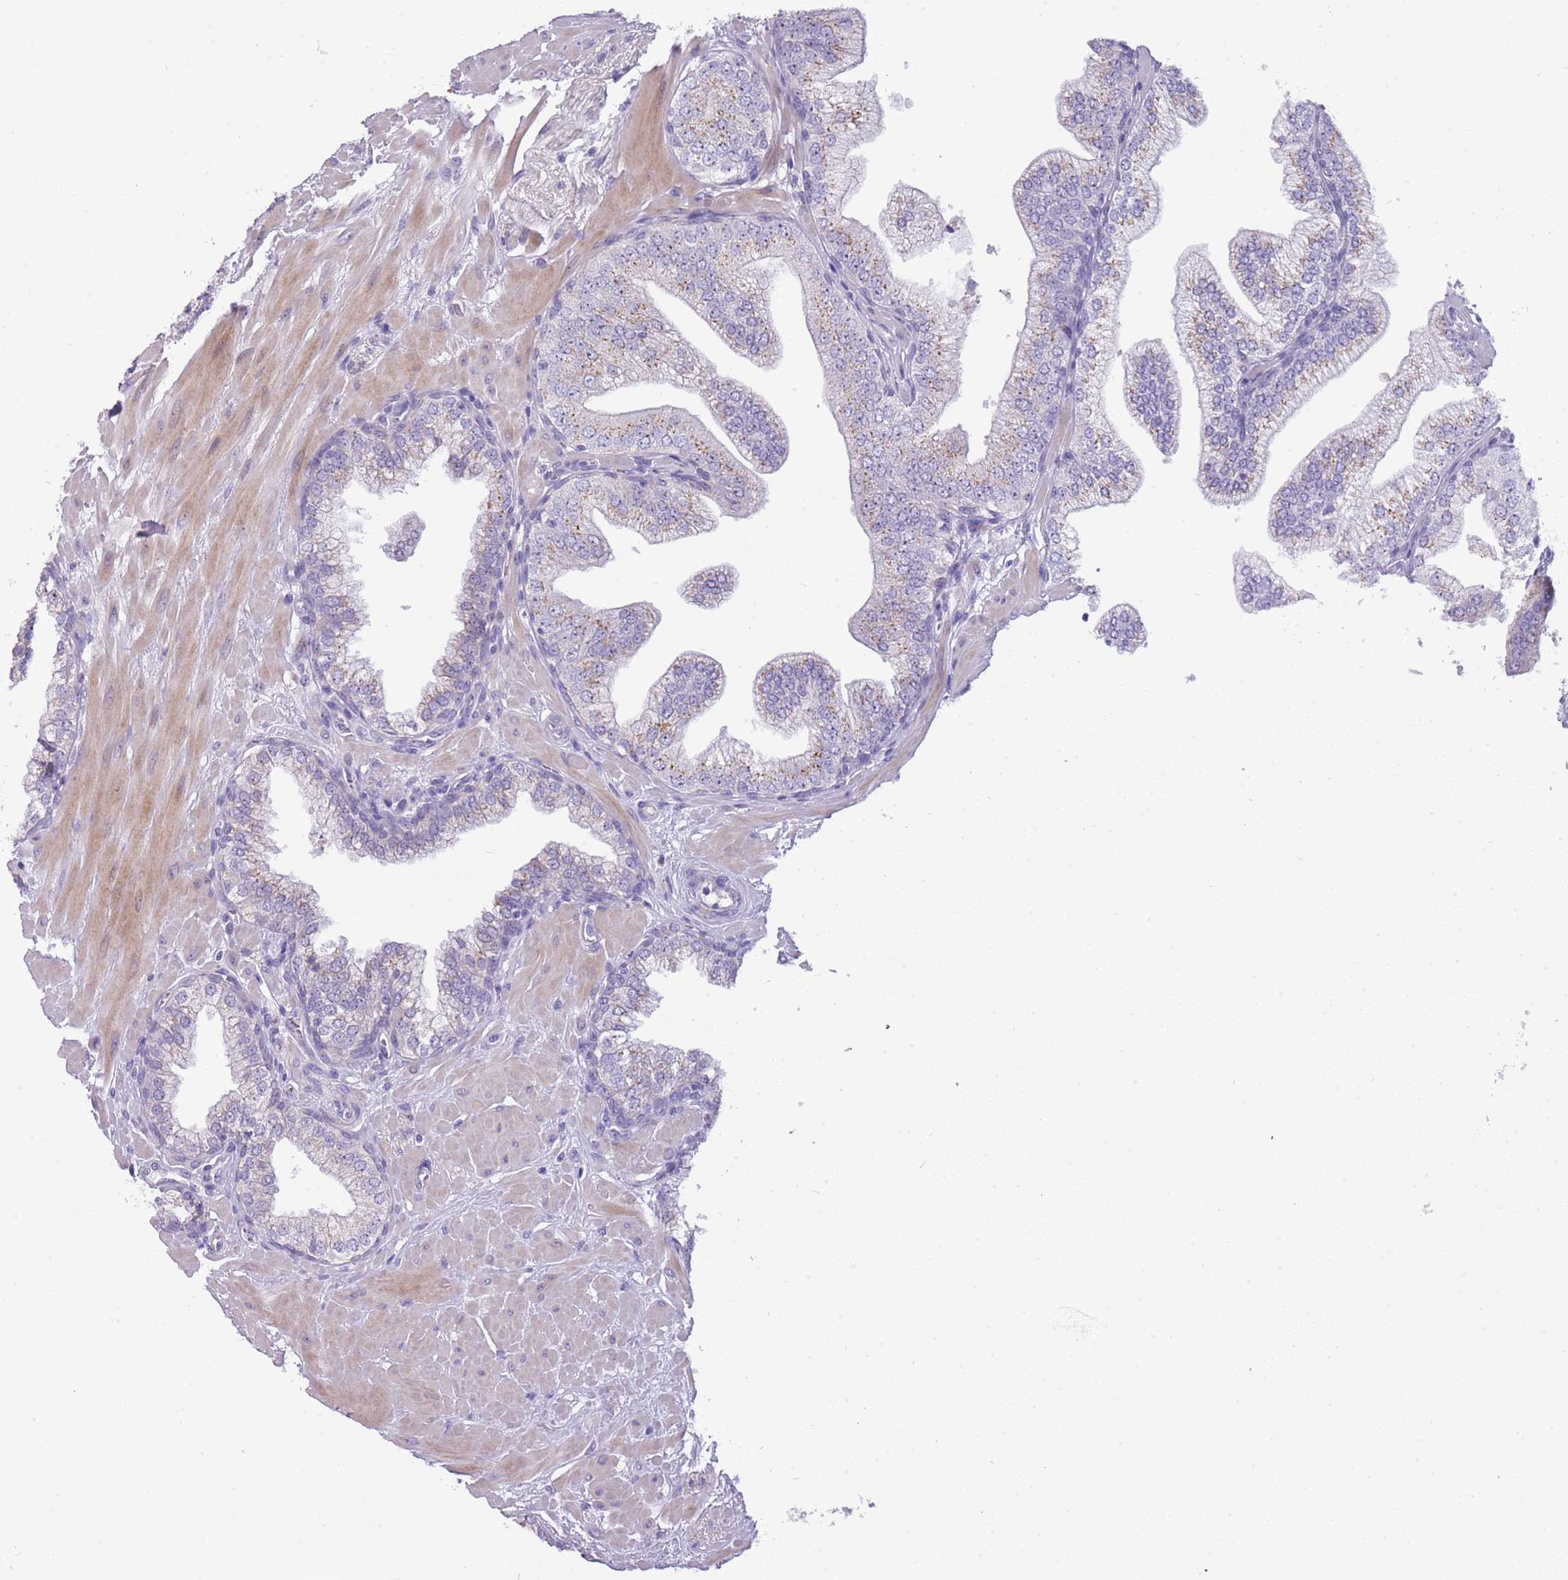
{"staining": {"intensity": "weak", "quantity": "<25%", "location": "cytoplasmic/membranous"}, "tissue": "prostate", "cell_type": "Glandular cells", "image_type": "normal", "snomed": [{"axis": "morphology", "description": "Normal tissue, NOS"}, {"axis": "topography", "description": "Prostate"}], "caption": "Immunohistochemistry (IHC) photomicrograph of unremarkable prostate stained for a protein (brown), which reveals no expression in glandular cells. Brightfield microscopy of immunohistochemistry (IHC) stained with DAB (3,3'-diaminobenzidine) (brown) and hematoxylin (blue), captured at high magnification.", "gene": "NBPF4", "patient": {"sex": "male", "age": 60}}